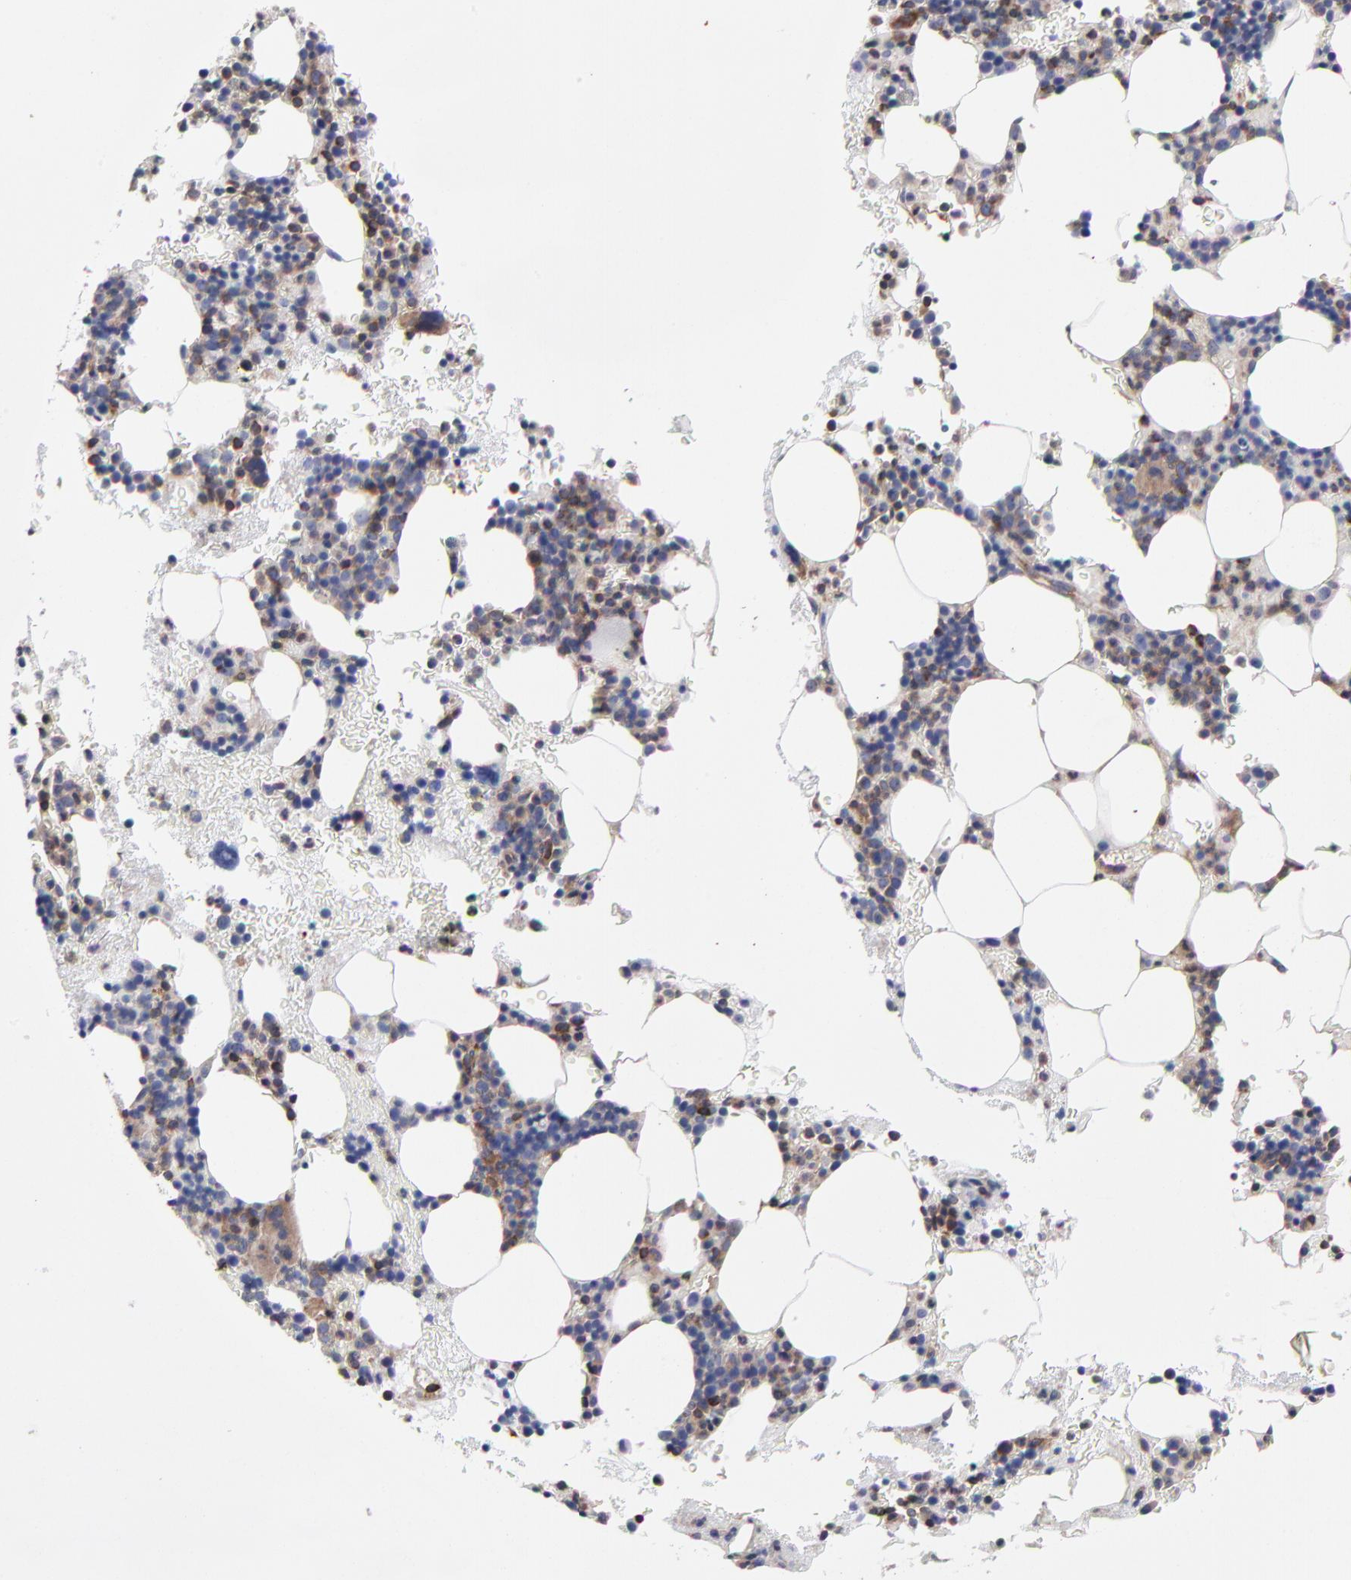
{"staining": {"intensity": "weak", "quantity": "<25%", "location": "cytoplasmic/membranous"}, "tissue": "bone marrow", "cell_type": "Hematopoietic cells", "image_type": "normal", "snomed": [{"axis": "morphology", "description": "Normal tissue, NOS"}, {"axis": "topography", "description": "Bone marrow"}], "caption": "Protein analysis of benign bone marrow displays no significant positivity in hematopoietic cells. The staining is performed using DAB brown chromogen with nuclei counter-stained in using hematoxylin.", "gene": "NFKBIA", "patient": {"sex": "male", "age": 78}}